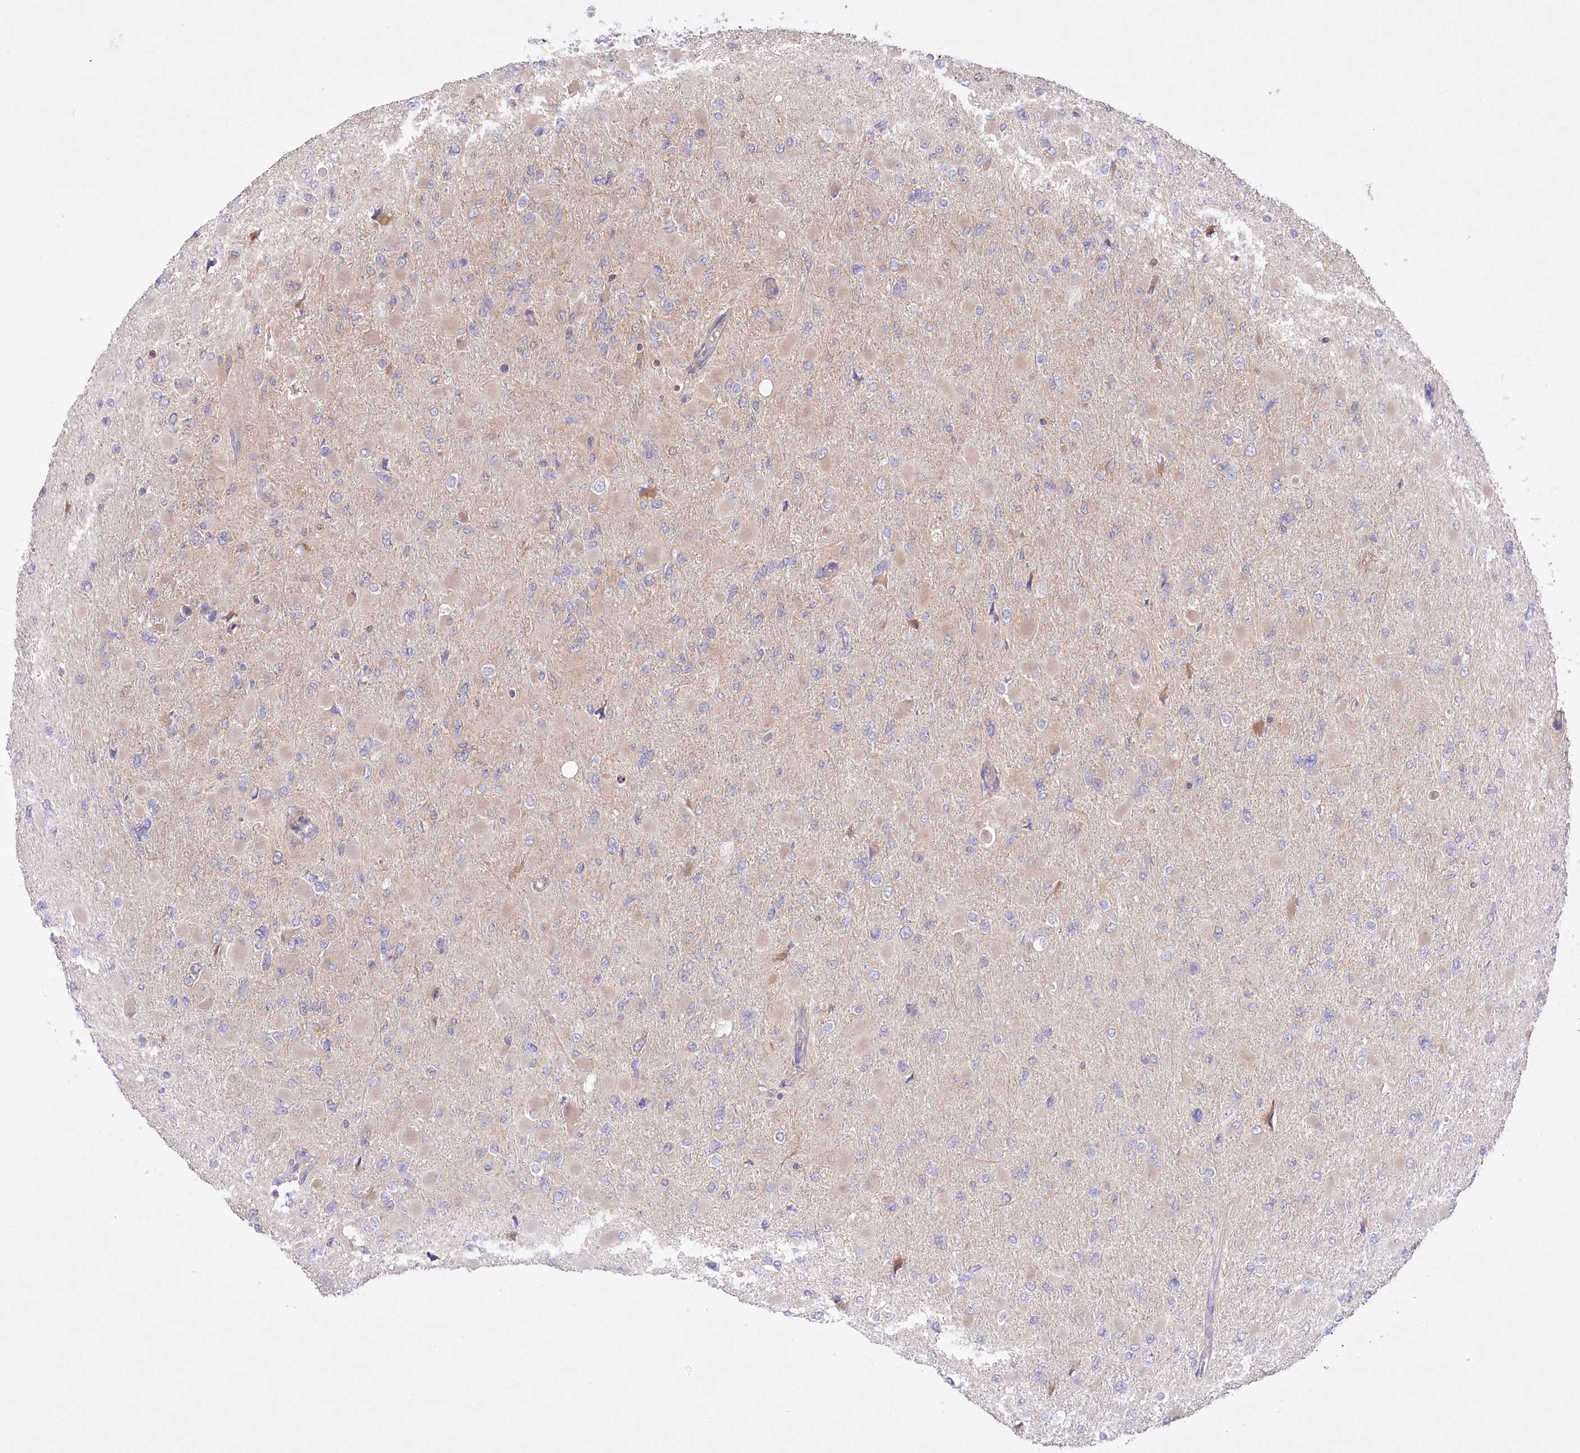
{"staining": {"intensity": "negative", "quantity": "none", "location": "none"}, "tissue": "glioma", "cell_type": "Tumor cells", "image_type": "cancer", "snomed": [{"axis": "morphology", "description": "Glioma, malignant, High grade"}, {"axis": "topography", "description": "Cerebral cortex"}], "caption": "Tumor cells are negative for brown protein staining in malignant glioma (high-grade).", "gene": "UMPS", "patient": {"sex": "female", "age": 36}}